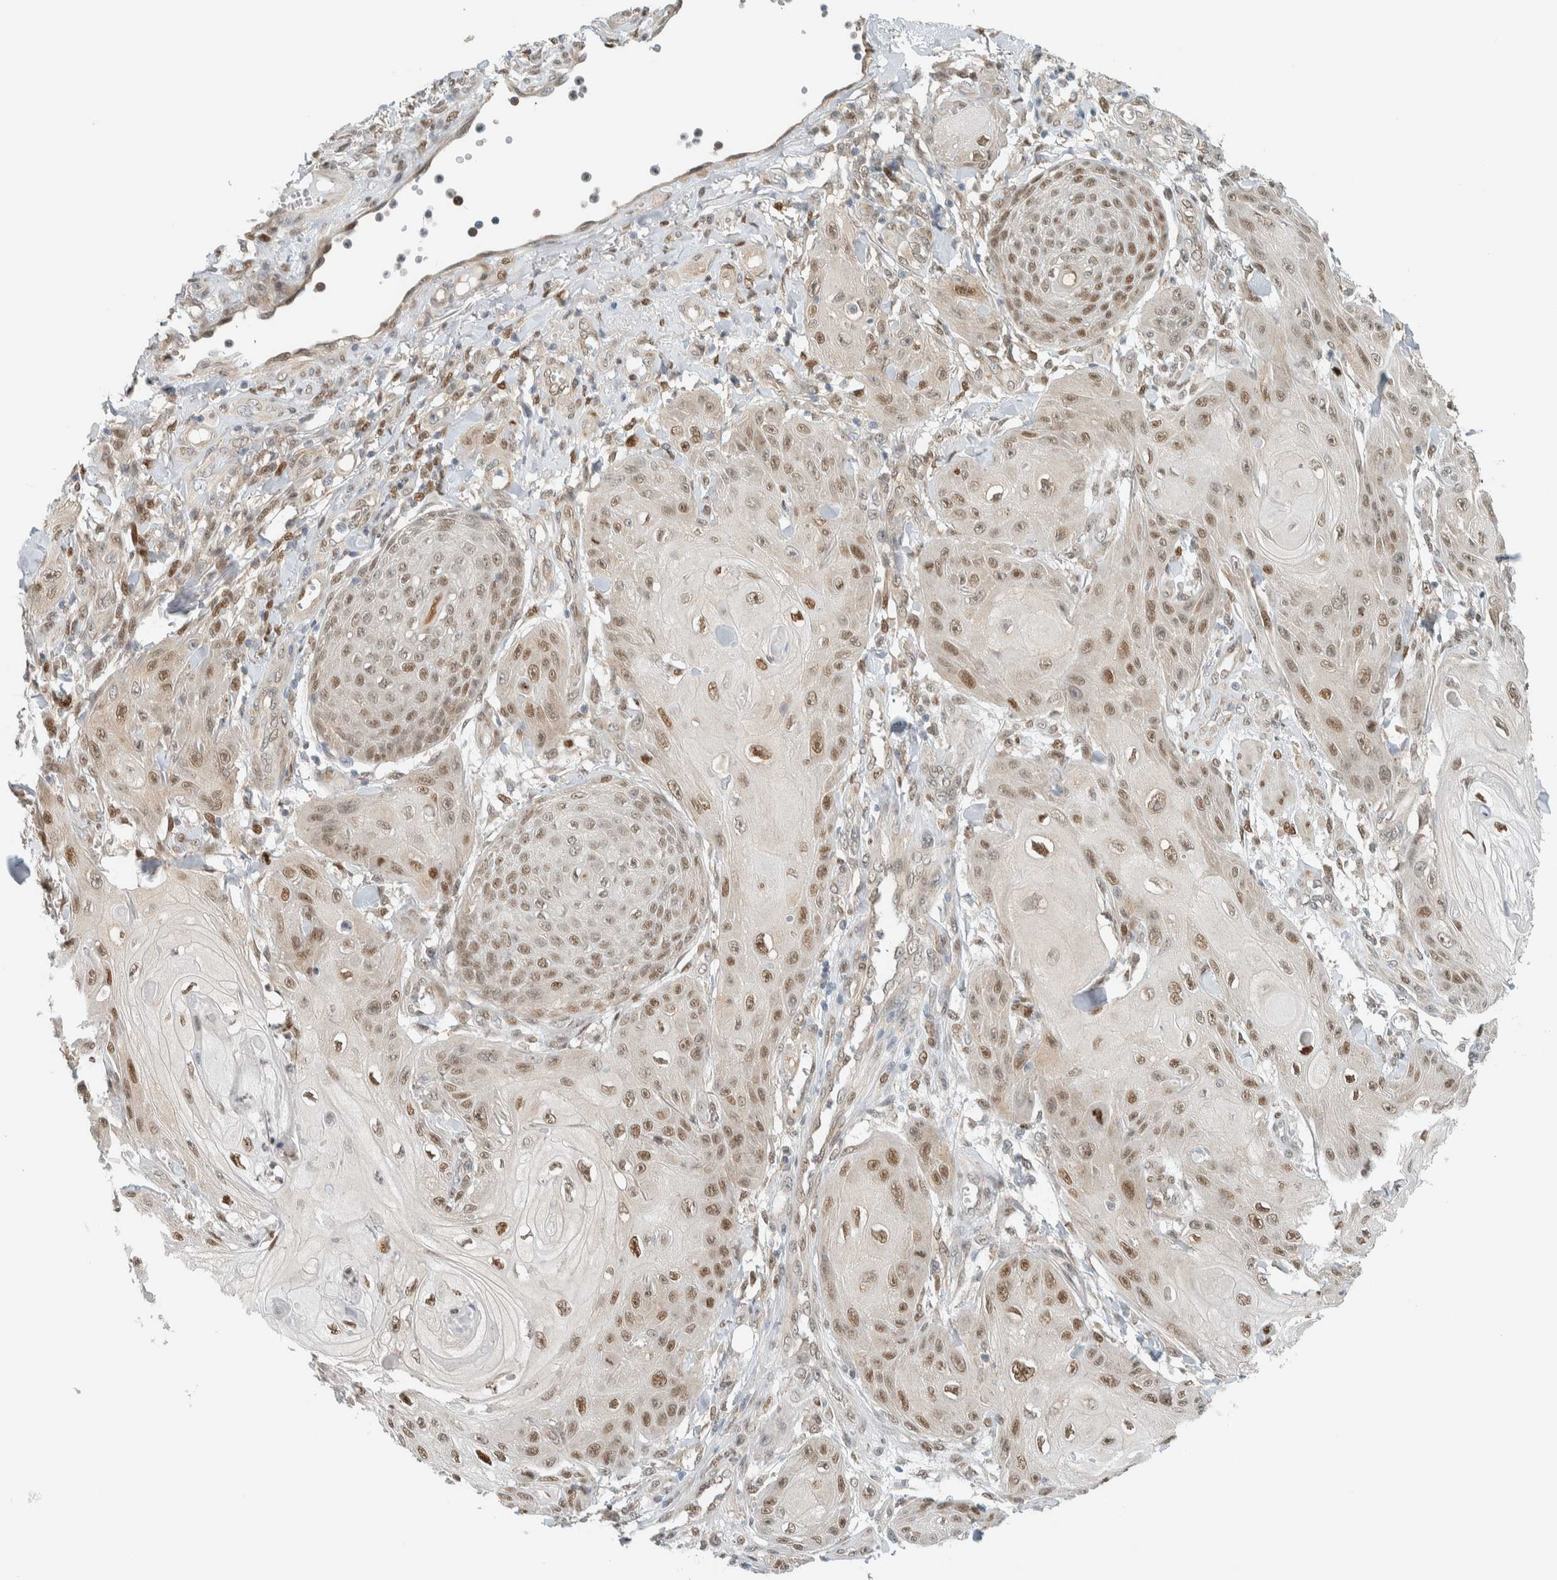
{"staining": {"intensity": "moderate", "quantity": ">75%", "location": "nuclear"}, "tissue": "skin cancer", "cell_type": "Tumor cells", "image_type": "cancer", "snomed": [{"axis": "morphology", "description": "Squamous cell carcinoma, NOS"}, {"axis": "topography", "description": "Skin"}], "caption": "Tumor cells display medium levels of moderate nuclear positivity in approximately >75% of cells in skin squamous cell carcinoma.", "gene": "TFE3", "patient": {"sex": "male", "age": 74}}